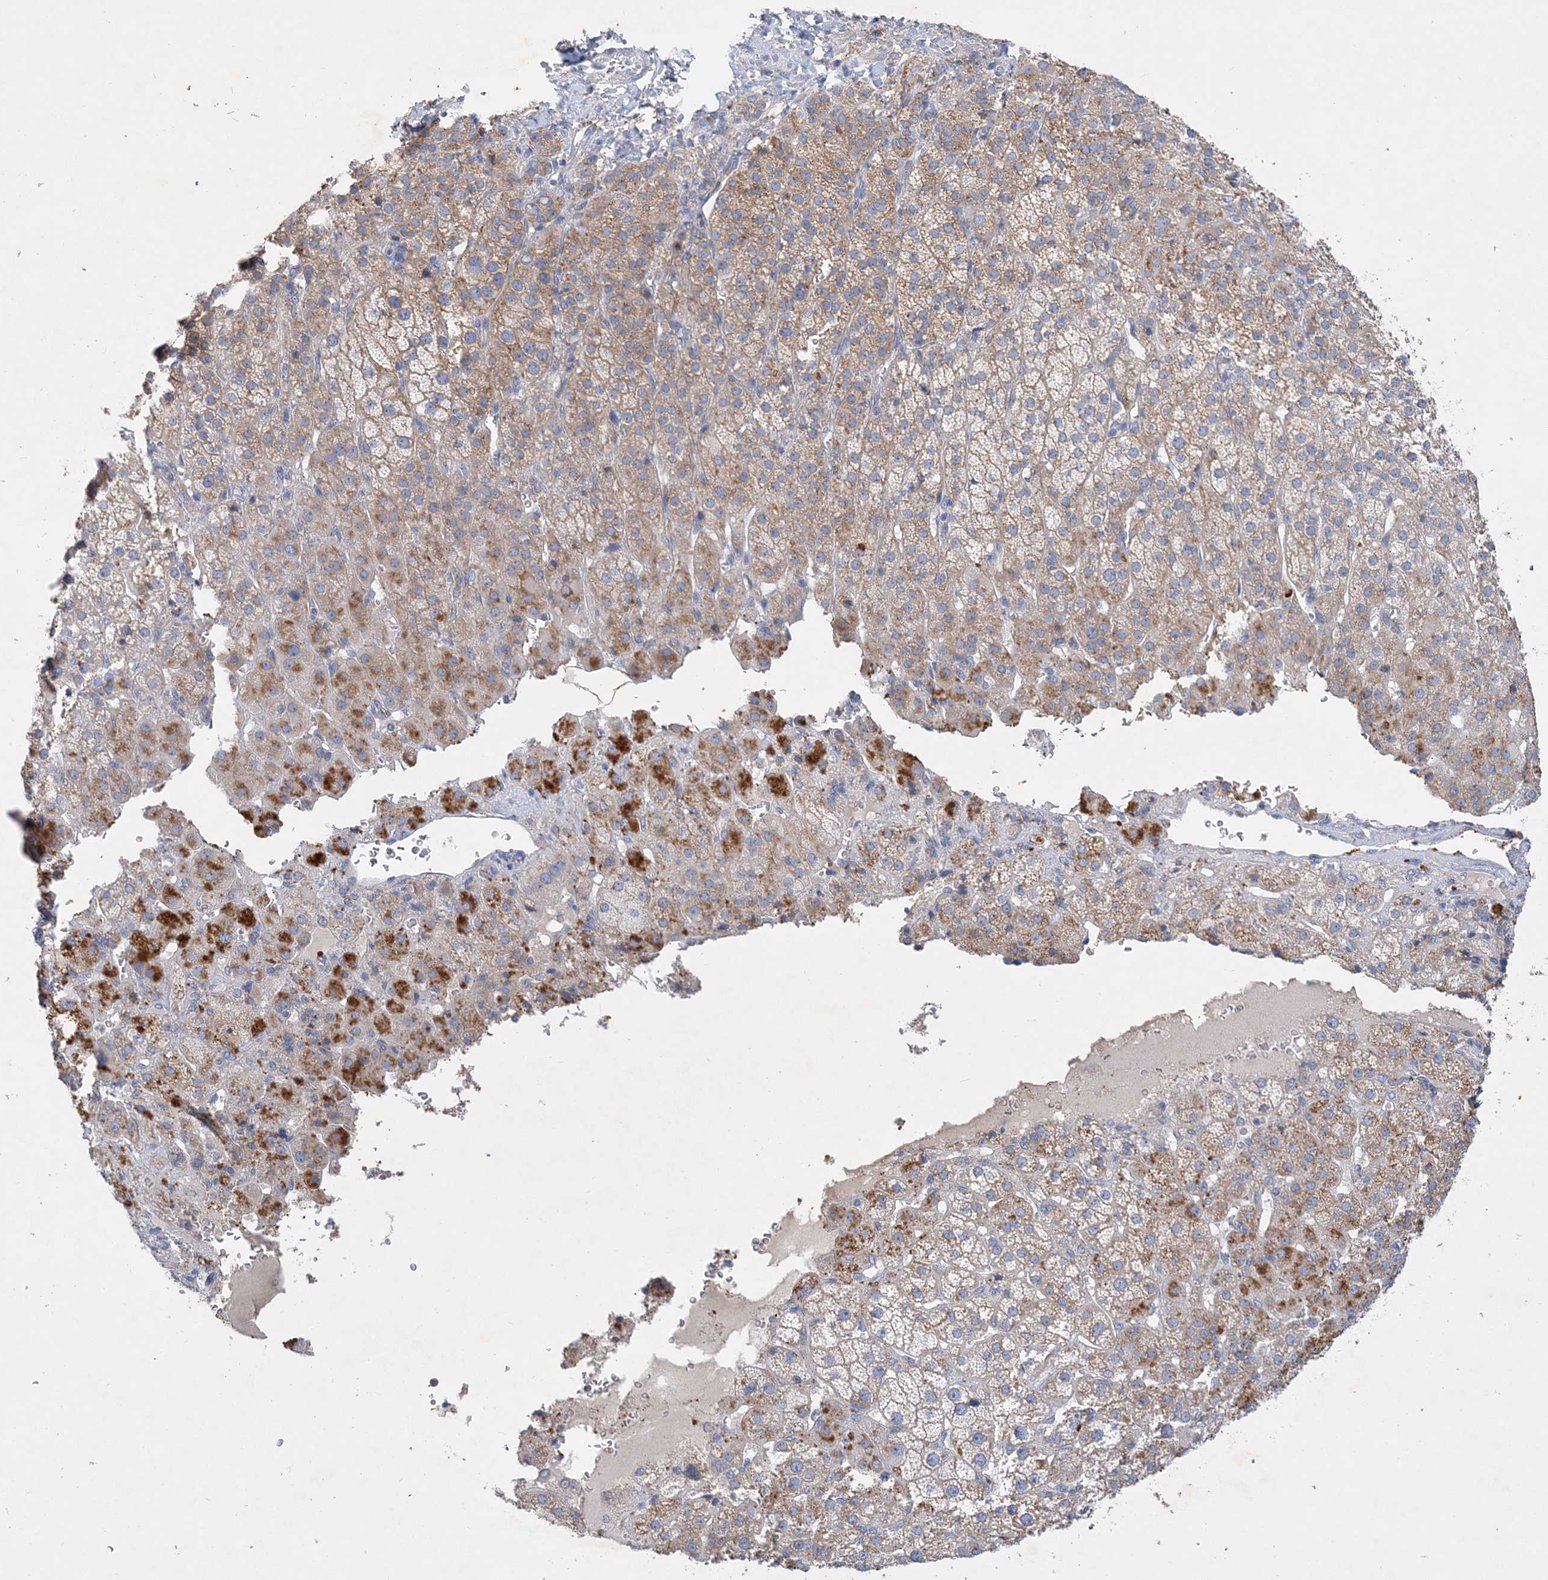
{"staining": {"intensity": "moderate", "quantity": "25%-75%", "location": "cytoplasmic/membranous"}, "tissue": "adrenal gland", "cell_type": "Glandular cells", "image_type": "normal", "snomed": [{"axis": "morphology", "description": "Normal tissue, NOS"}, {"axis": "topography", "description": "Adrenal gland"}], "caption": "Immunohistochemistry photomicrograph of unremarkable adrenal gland stained for a protein (brown), which reveals medium levels of moderate cytoplasmic/membranous expression in approximately 25%-75% of glandular cells.", "gene": "GRINA", "patient": {"sex": "female", "age": 57}}